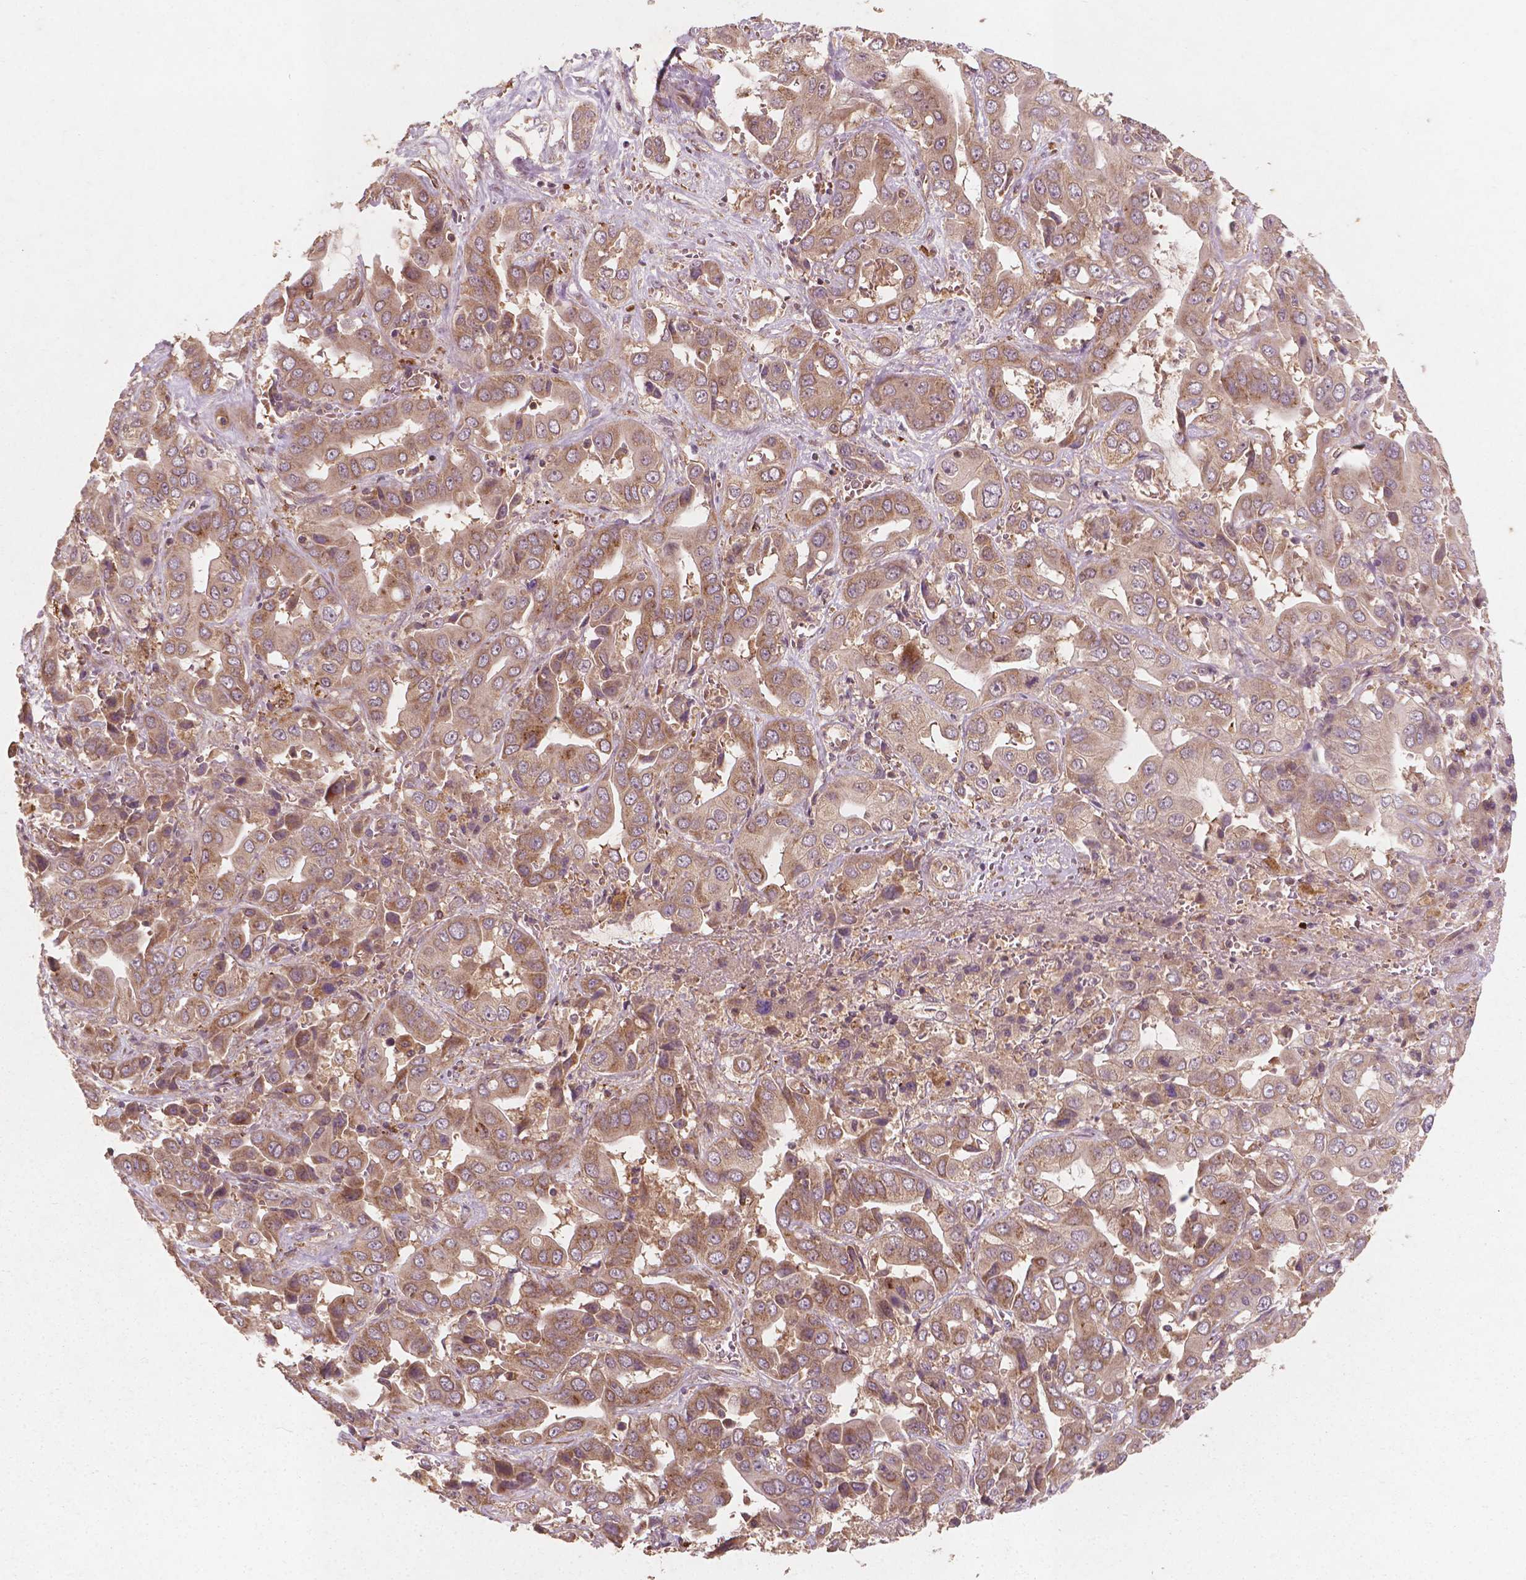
{"staining": {"intensity": "moderate", "quantity": ">75%", "location": "cytoplasmic/membranous"}, "tissue": "liver cancer", "cell_type": "Tumor cells", "image_type": "cancer", "snomed": [{"axis": "morphology", "description": "Cholangiocarcinoma"}, {"axis": "topography", "description": "Liver"}], "caption": "Moderate cytoplasmic/membranous staining is identified in about >75% of tumor cells in liver cancer (cholangiocarcinoma).", "gene": "CYFIP2", "patient": {"sex": "female", "age": 52}}